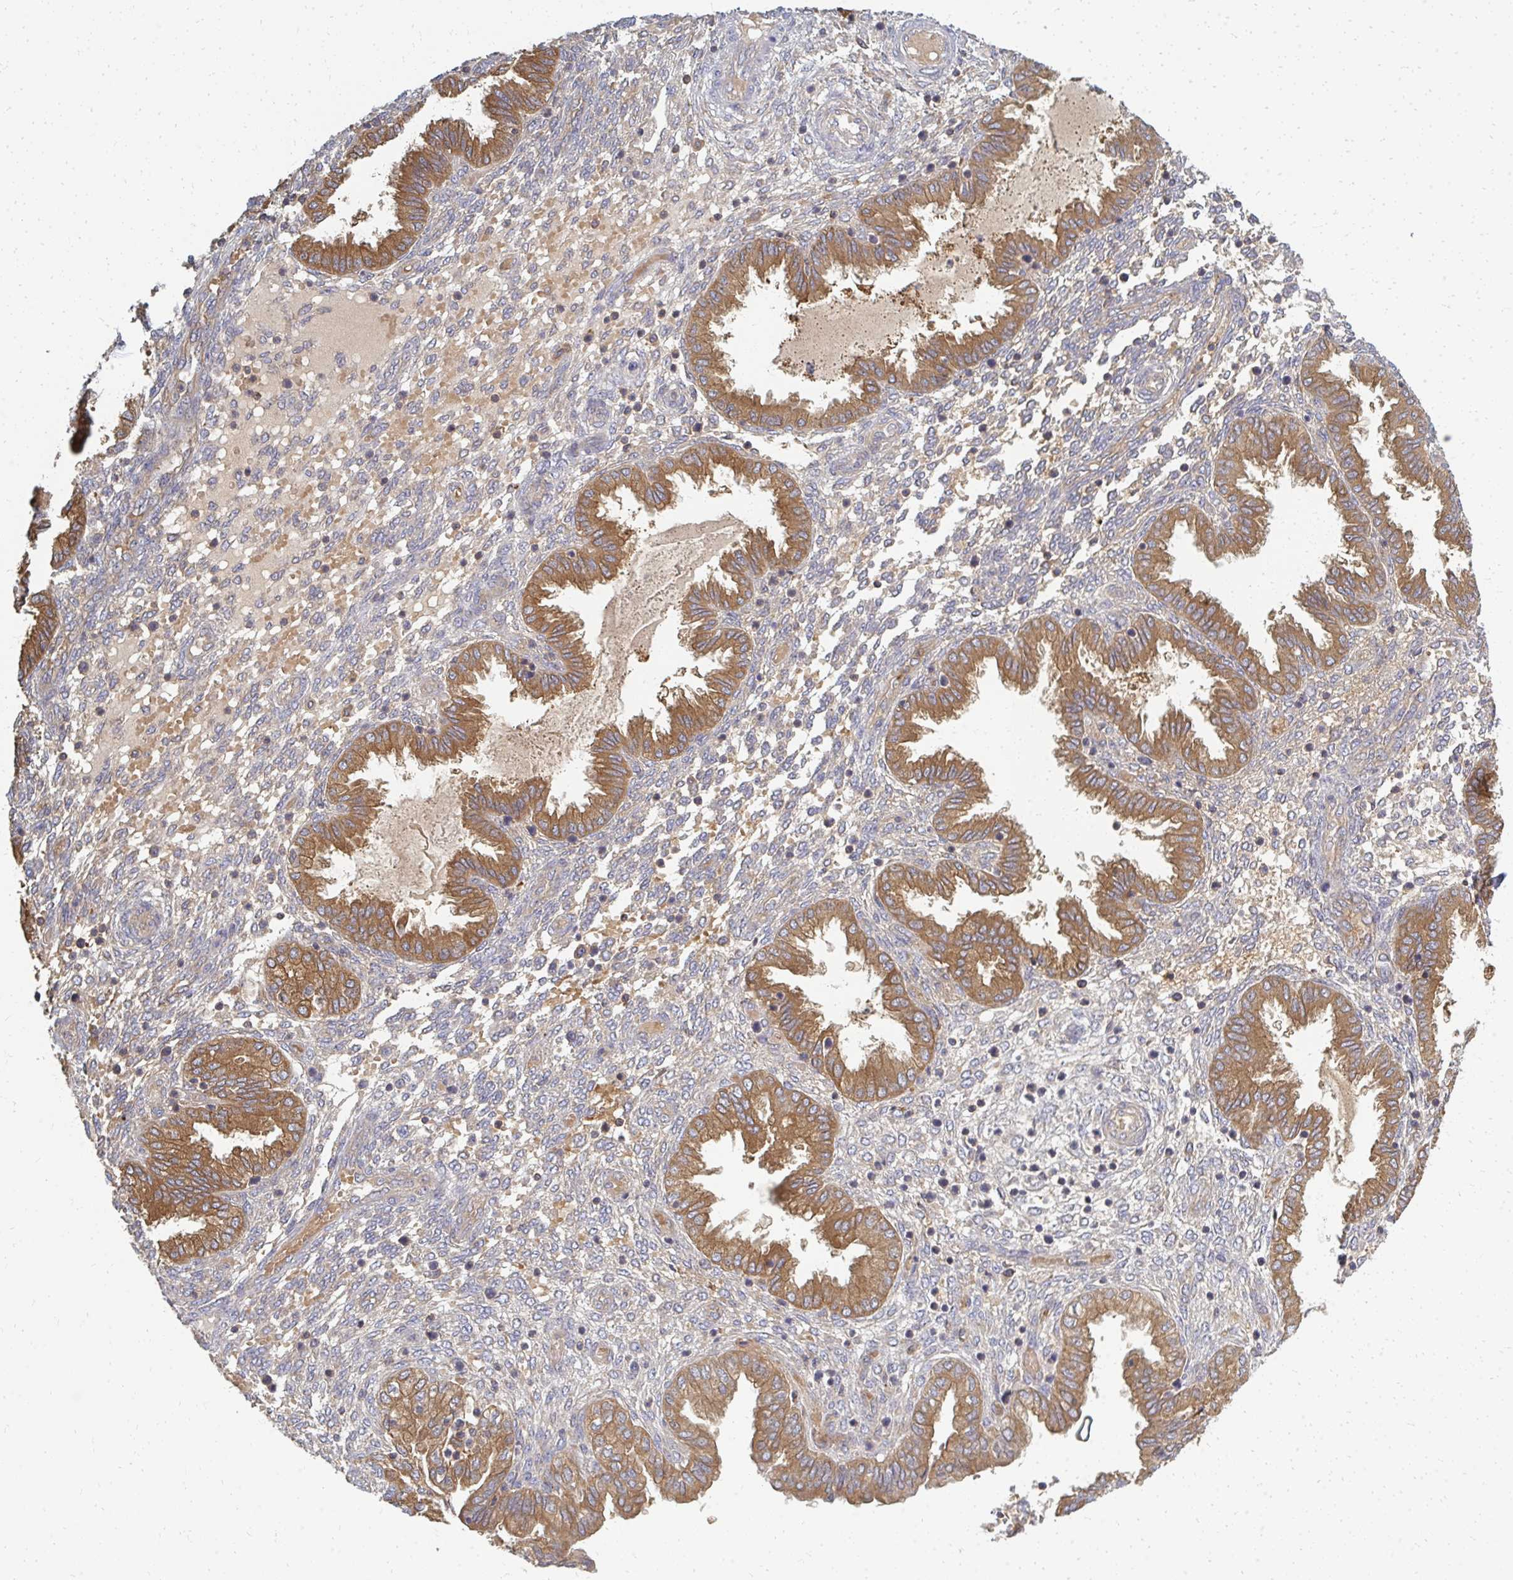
{"staining": {"intensity": "negative", "quantity": "none", "location": "none"}, "tissue": "endometrium", "cell_type": "Cells in endometrial stroma", "image_type": "normal", "snomed": [{"axis": "morphology", "description": "Normal tissue, NOS"}, {"axis": "topography", "description": "Endometrium"}], "caption": "Immunohistochemistry (IHC) of unremarkable endometrium demonstrates no expression in cells in endometrial stroma. The staining was performed using DAB to visualize the protein expression in brown, while the nuclei were stained in blue with hematoxylin (Magnification: 20x).", "gene": "ZNF285", "patient": {"sex": "female", "age": 33}}